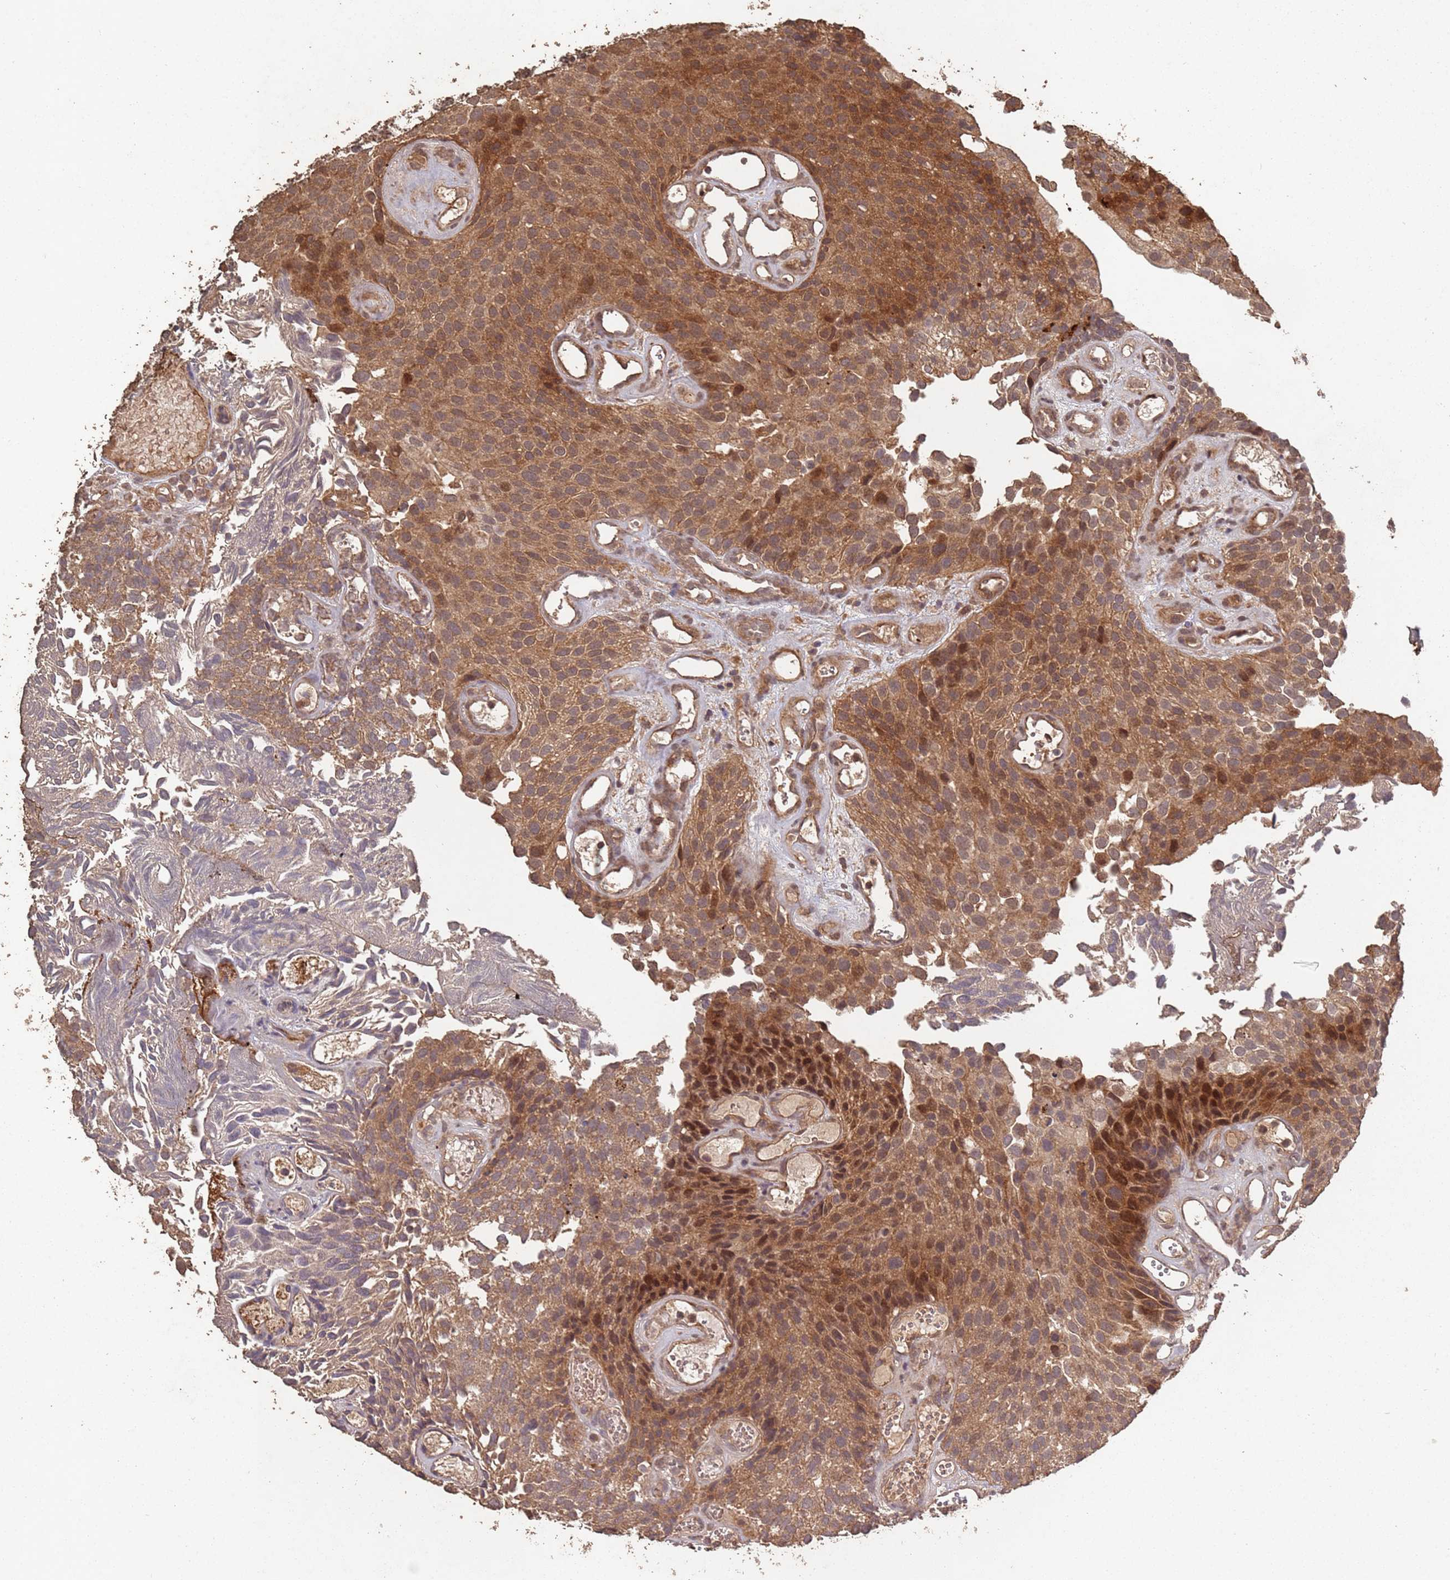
{"staining": {"intensity": "moderate", "quantity": ">75%", "location": "cytoplasmic/membranous,nuclear"}, "tissue": "urothelial cancer", "cell_type": "Tumor cells", "image_type": "cancer", "snomed": [{"axis": "morphology", "description": "Urothelial carcinoma, Low grade"}, {"axis": "topography", "description": "Urinary bladder"}], "caption": "Urothelial cancer was stained to show a protein in brown. There is medium levels of moderate cytoplasmic/membranous and nuclear expression in about >75% of tumor cells.", "gene": "FRAT1", "patient": {"sex": "male", "age": 89}}